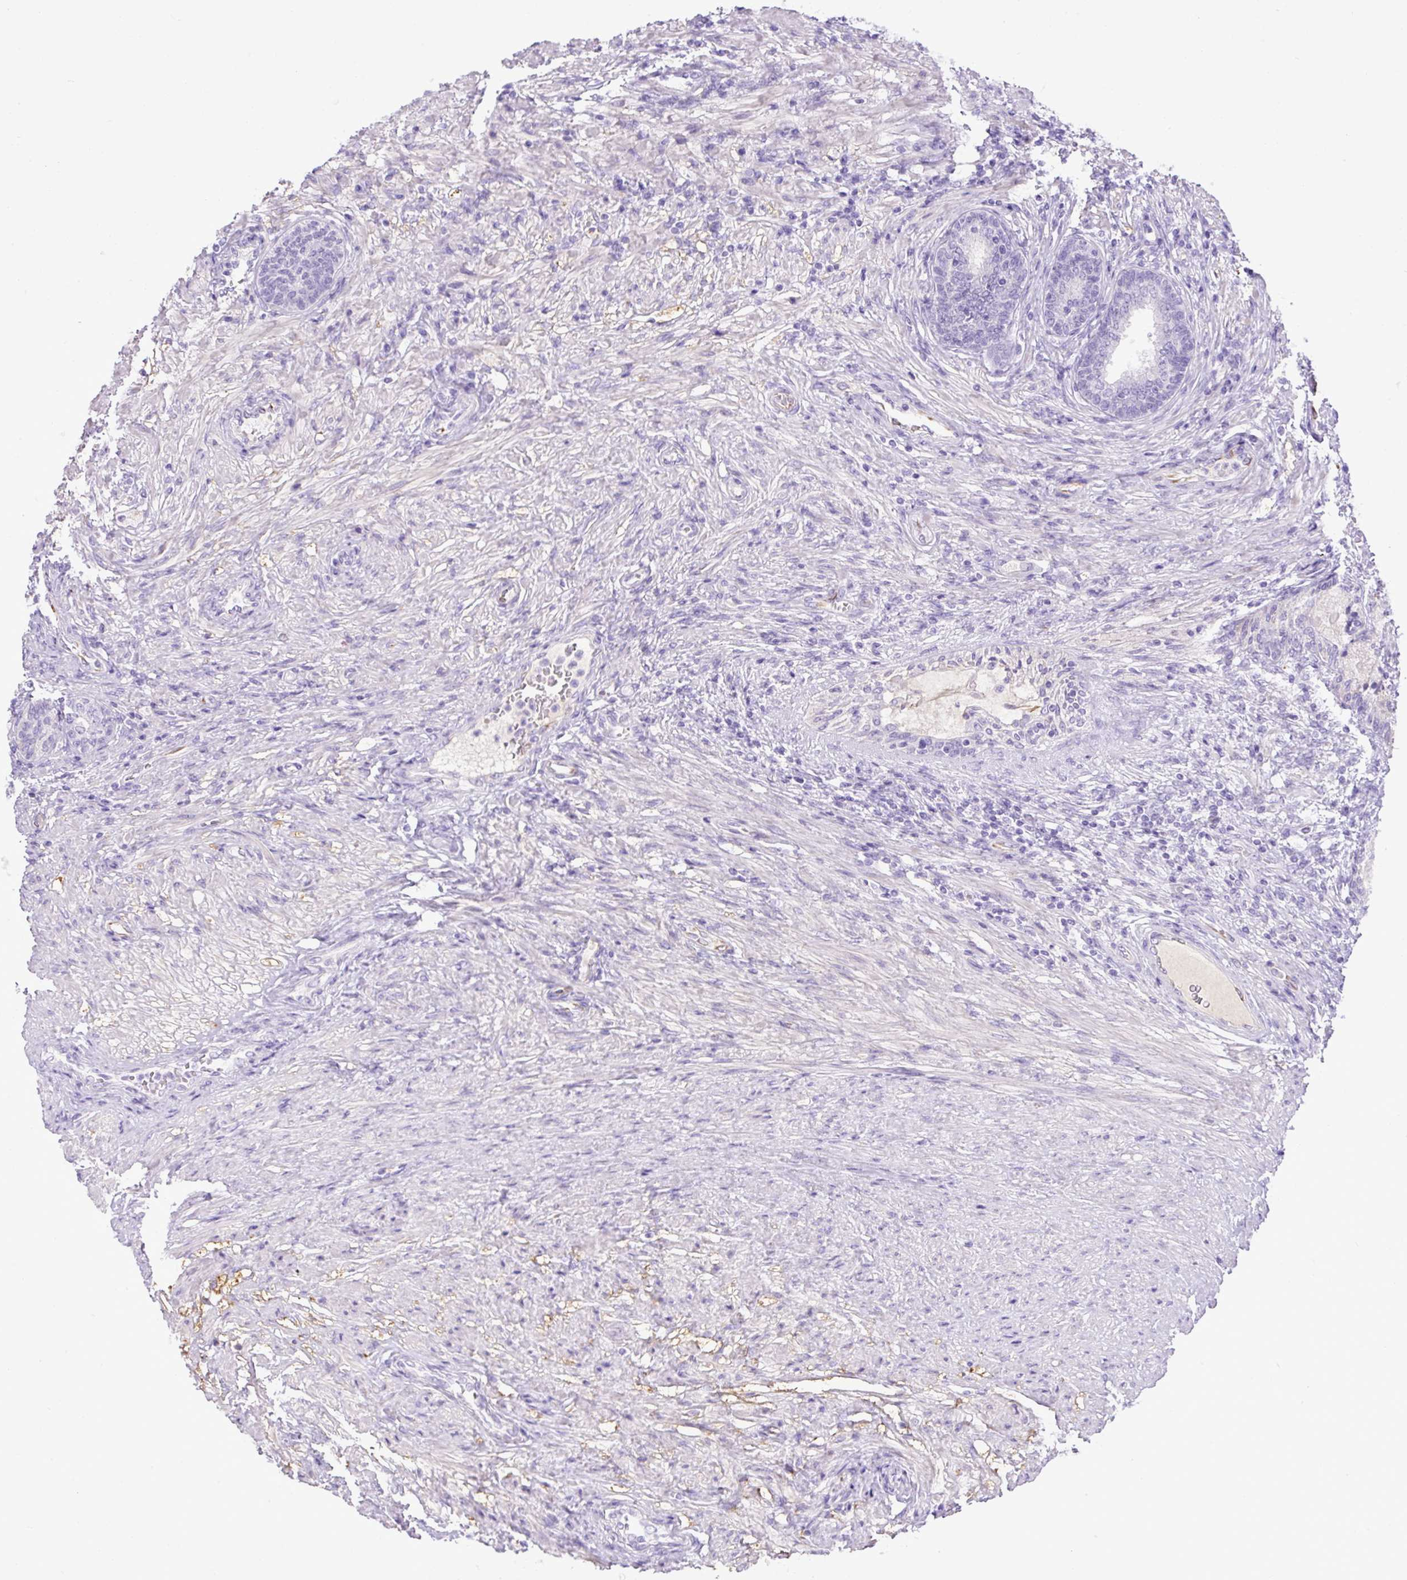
{"staining": {"intensity": "negative", "quantity": "none", "location": "none"}, "tissue": "prostate cancer", "cell_type": "Tumor cells", "image_type": "cancer", "snomed": [{"axis": "morphology", "description": "Adenocarcinoma, High grade"}, {"axis": "topography", "description": "Prostate"}], "caption": "This is a micrograph of immunohistochemistry (IHC) staining of prostate cancer, which shows no expression in tumor cells.", "gene": "SPTBN5", "patient": {"sex": "male", "age": 69}}